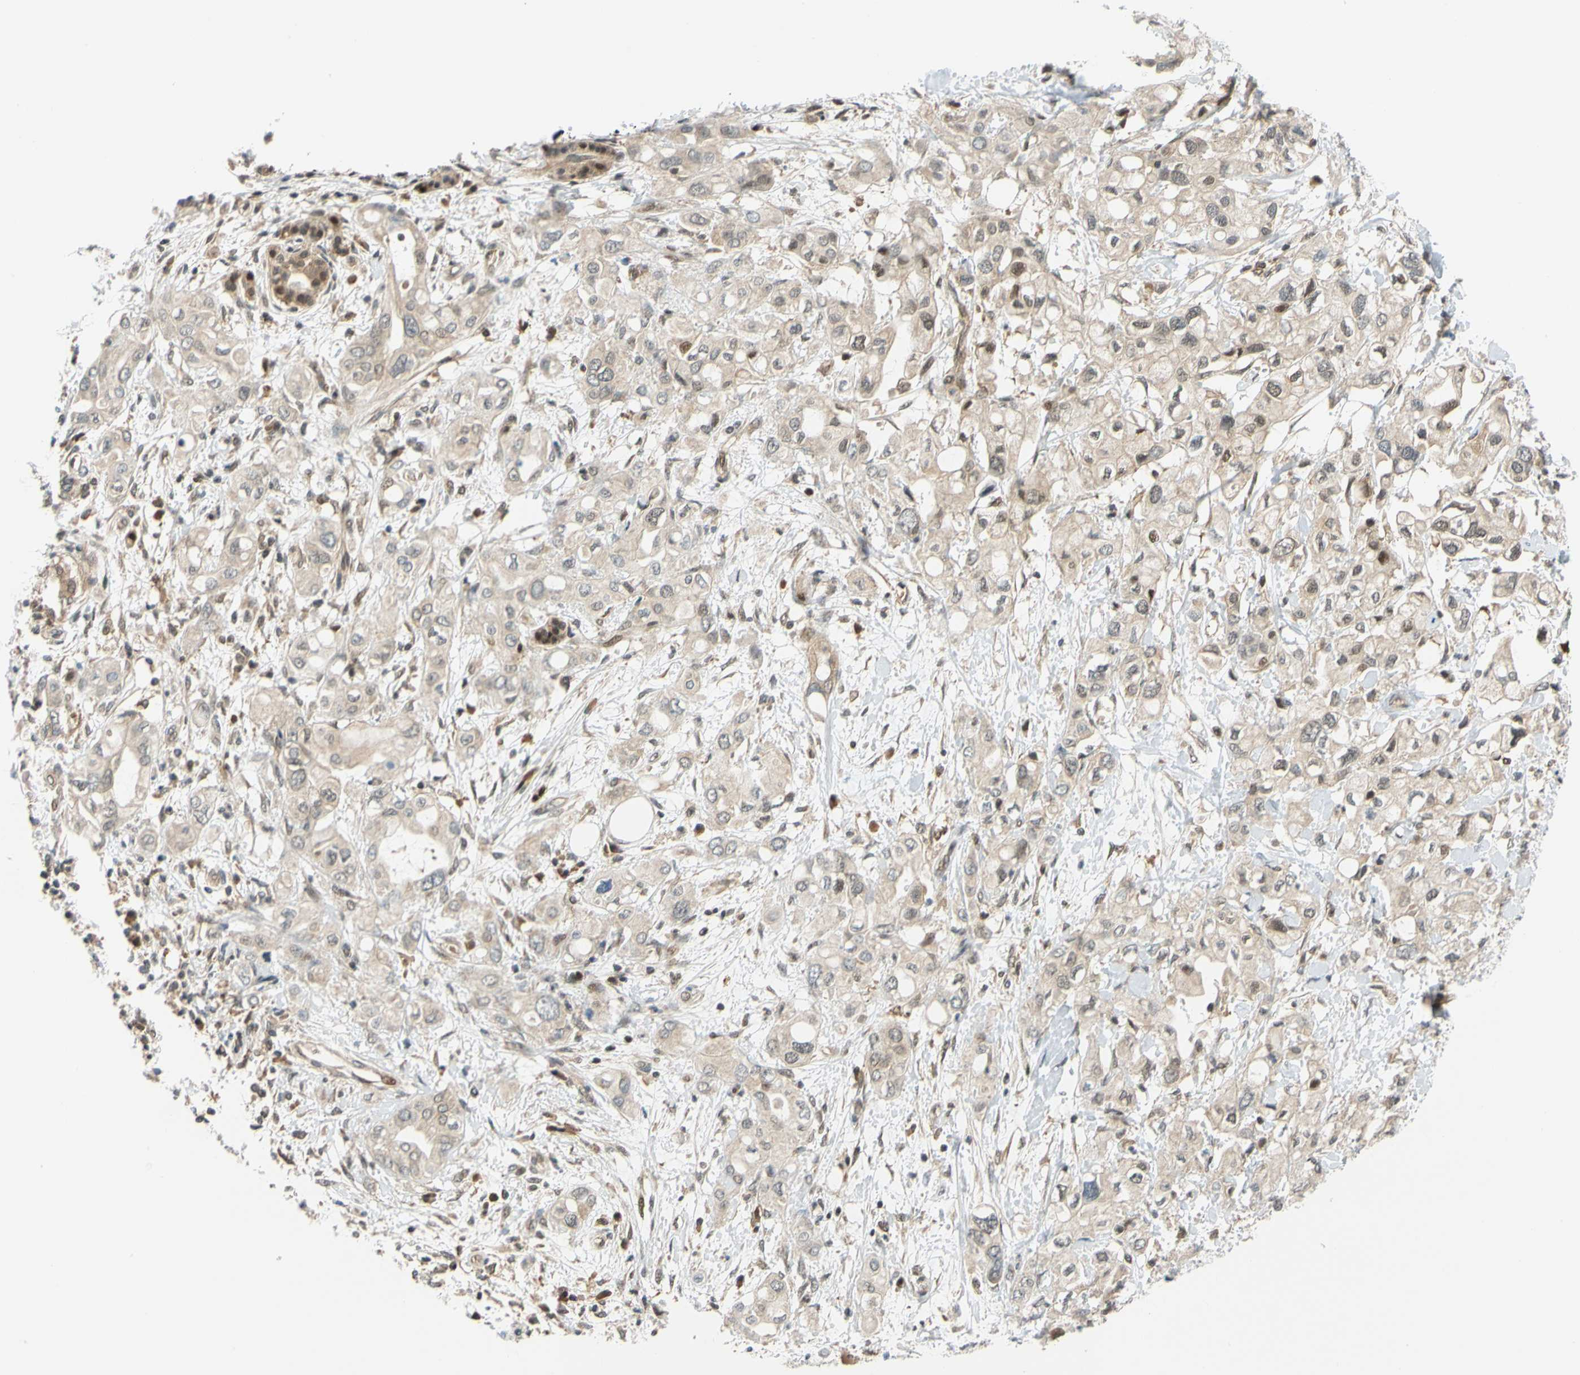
{"staining": {"intensity": "weak", "quantity": "25%-75%", "location": "cytoplasmic/membranous"}, "tissue": "pancreatic cancer", "cell_type": "Tumor cells", "image_type": "cancer", "snomed": [{"axis": "morphology", "description": "Adenocarcinoma, NOS"}, {"axis": "topography", "description": "Pancreas"}], "caption": "Immunohistochemical staining of pancreatic cancer shows low levels of weak cytoplasmic/membranous protein positivity in approximately 25%-75% of tumor cells.", "gene": "MAPK9", "patient": {"sex": "female", "age": 56}}